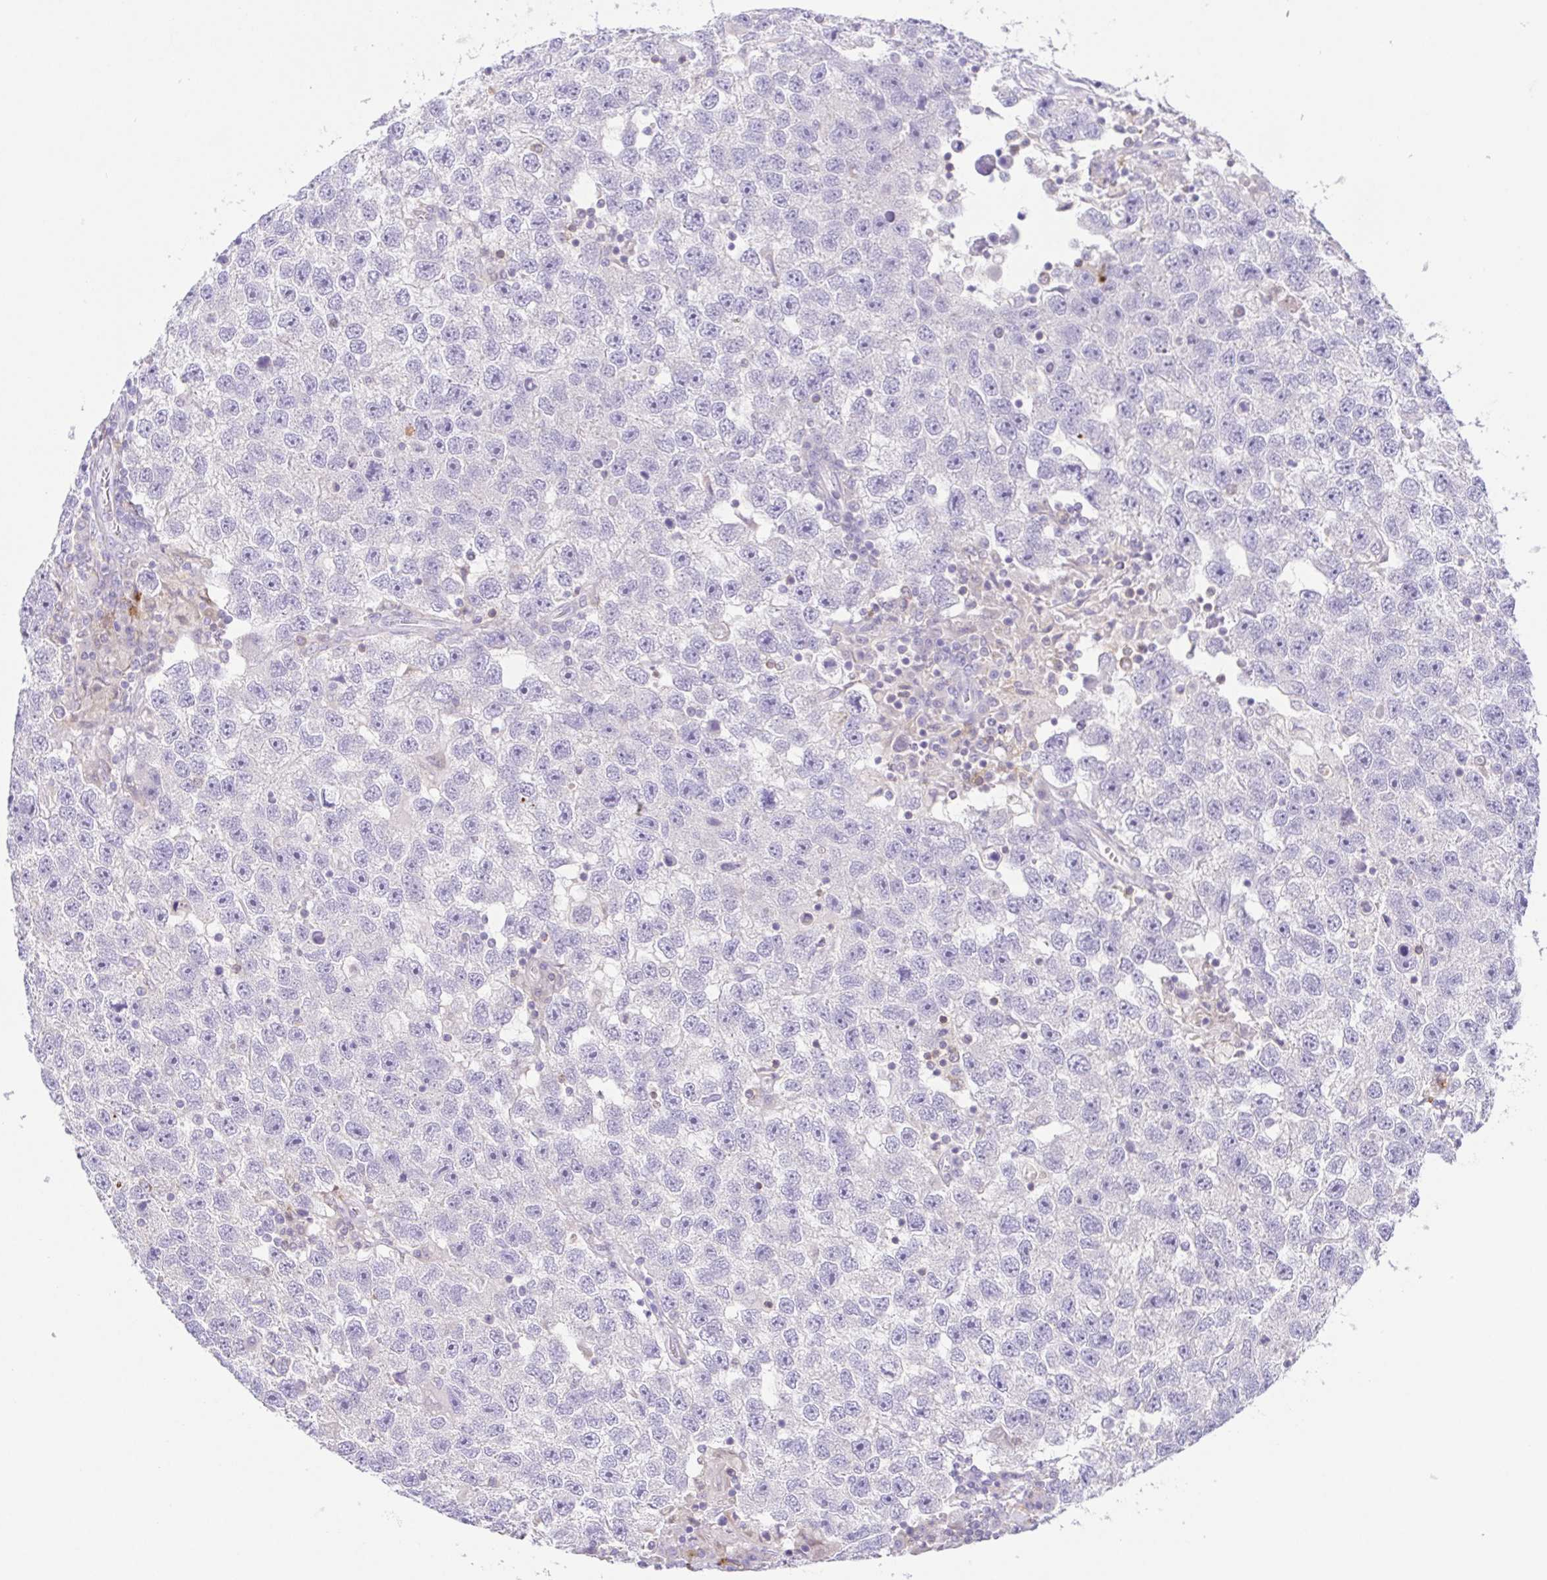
{"staining": {"intensity": "negative", "quantity": "none", "location": "none"}, "tissue": "testis cancer", "cell_type": "Tumor cells", "image_type": "cancer", "snomed": [{"axis": "morphology", "description": "Seminoma, NOS"}, {"axis": "topography", "description": "Testis"}], "caption": "Tumor cells are negative for protein expression in human testis cancer (seminoma).", "gene": "PGLYRP1", "patient": {"sex": "male", "age": 26}}